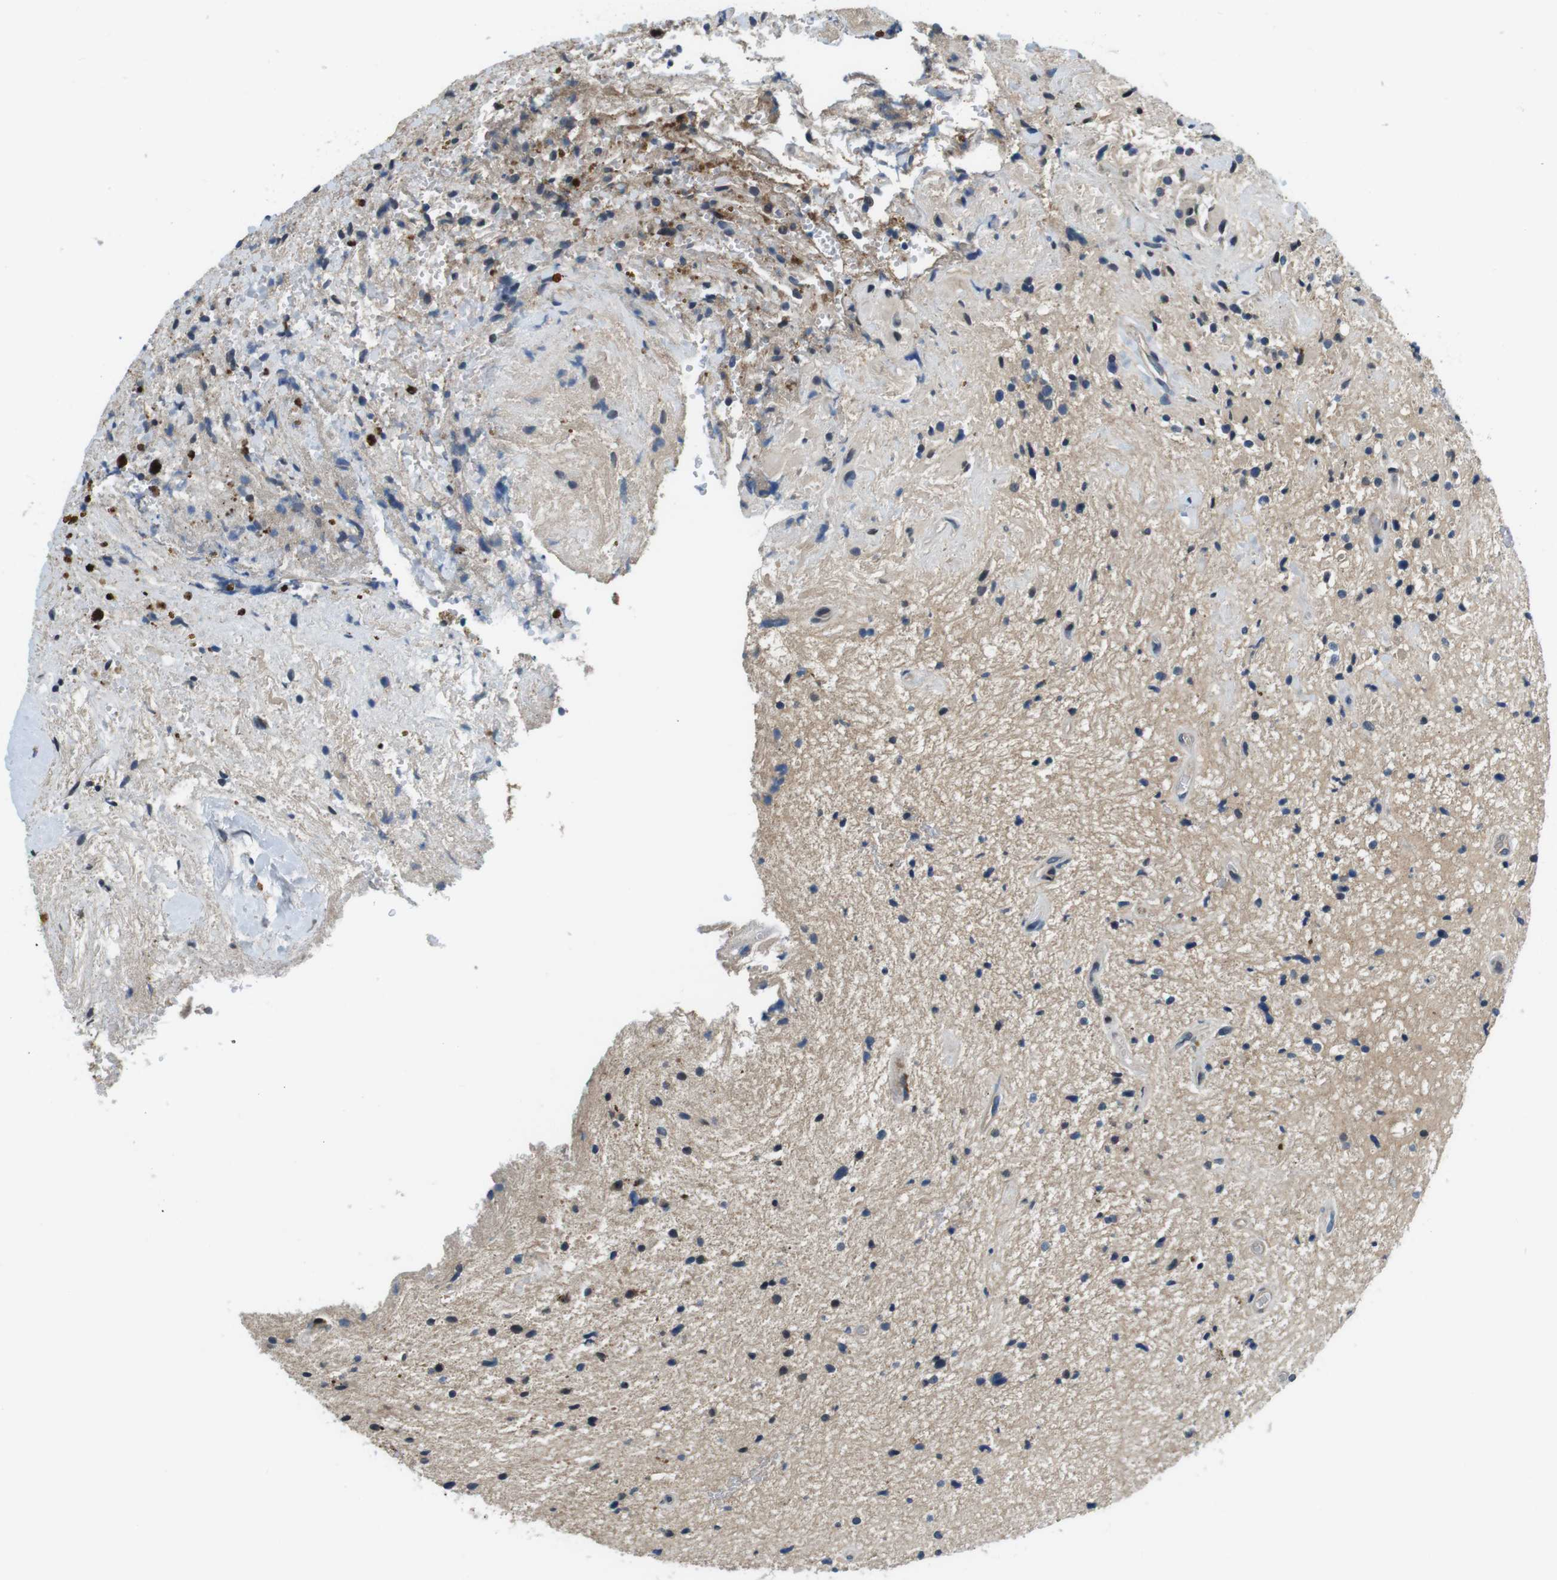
{"staining": {"intensity": "moderate", "quantity": "25%-75%", "location": "cytoplasmic/membranous"}, "tissue": "glioma", "cell_type": "Tumor cells", "image_type": "cancer", "snomed": [{"axis": "morphology", "description": "Glioma, malignant, High grade"}, {"axis": "topography", "description": "Brain"}], "caption": "IHC image of neoplastic tissue: human malignant high-grade glioma stained using immunohistochemistry exhibits medium levels of moderate protein expression localized specifically in the cytoplasmic/membranous of tumor cells, appearing as a cytoplasmic/membranous brown color.", "gene": "CD163L1", "patient": {"sex": "male", "age": 33}}